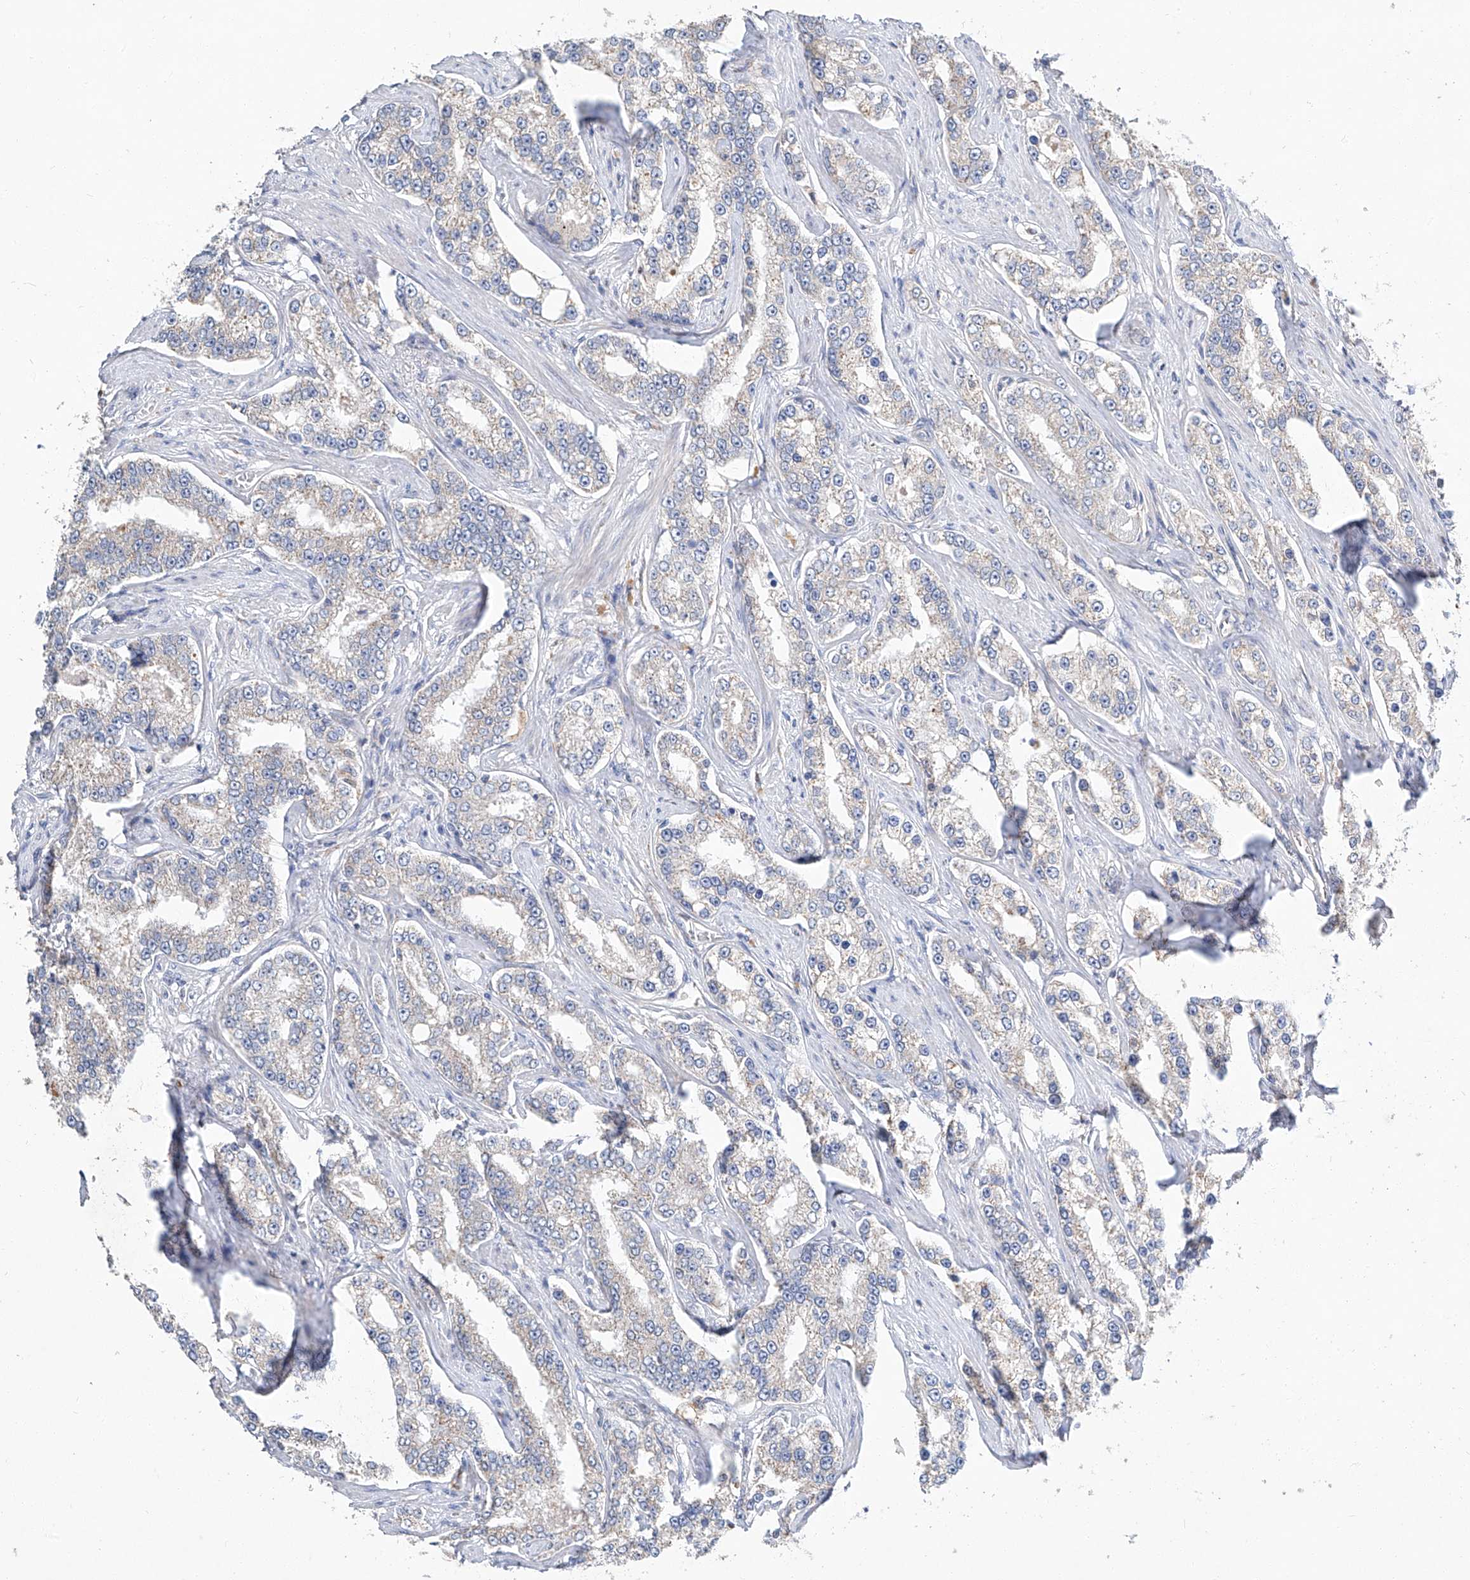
{"staining": {"intensity": "negative", "quantity": "none", "location": "none"}, "tissue": "prostate cancer", "cell_type": "Tumor cells", "image_type": "cancer", "snomed": [{"axis": "morphology", "description": "Normal tissue, NOS"}, {"axis": "morphology", "description": "Adenocarcinoma, High grade"}, {"axis": "topography", "description": "Prostate"}], "caption": "Histopathology image shows no protein staining in tumor cells of adenocarcinoma (high-grade) (prostate) tissue.", "gene": "AMD1", "patient": {"sex": "male", "age": 83}}